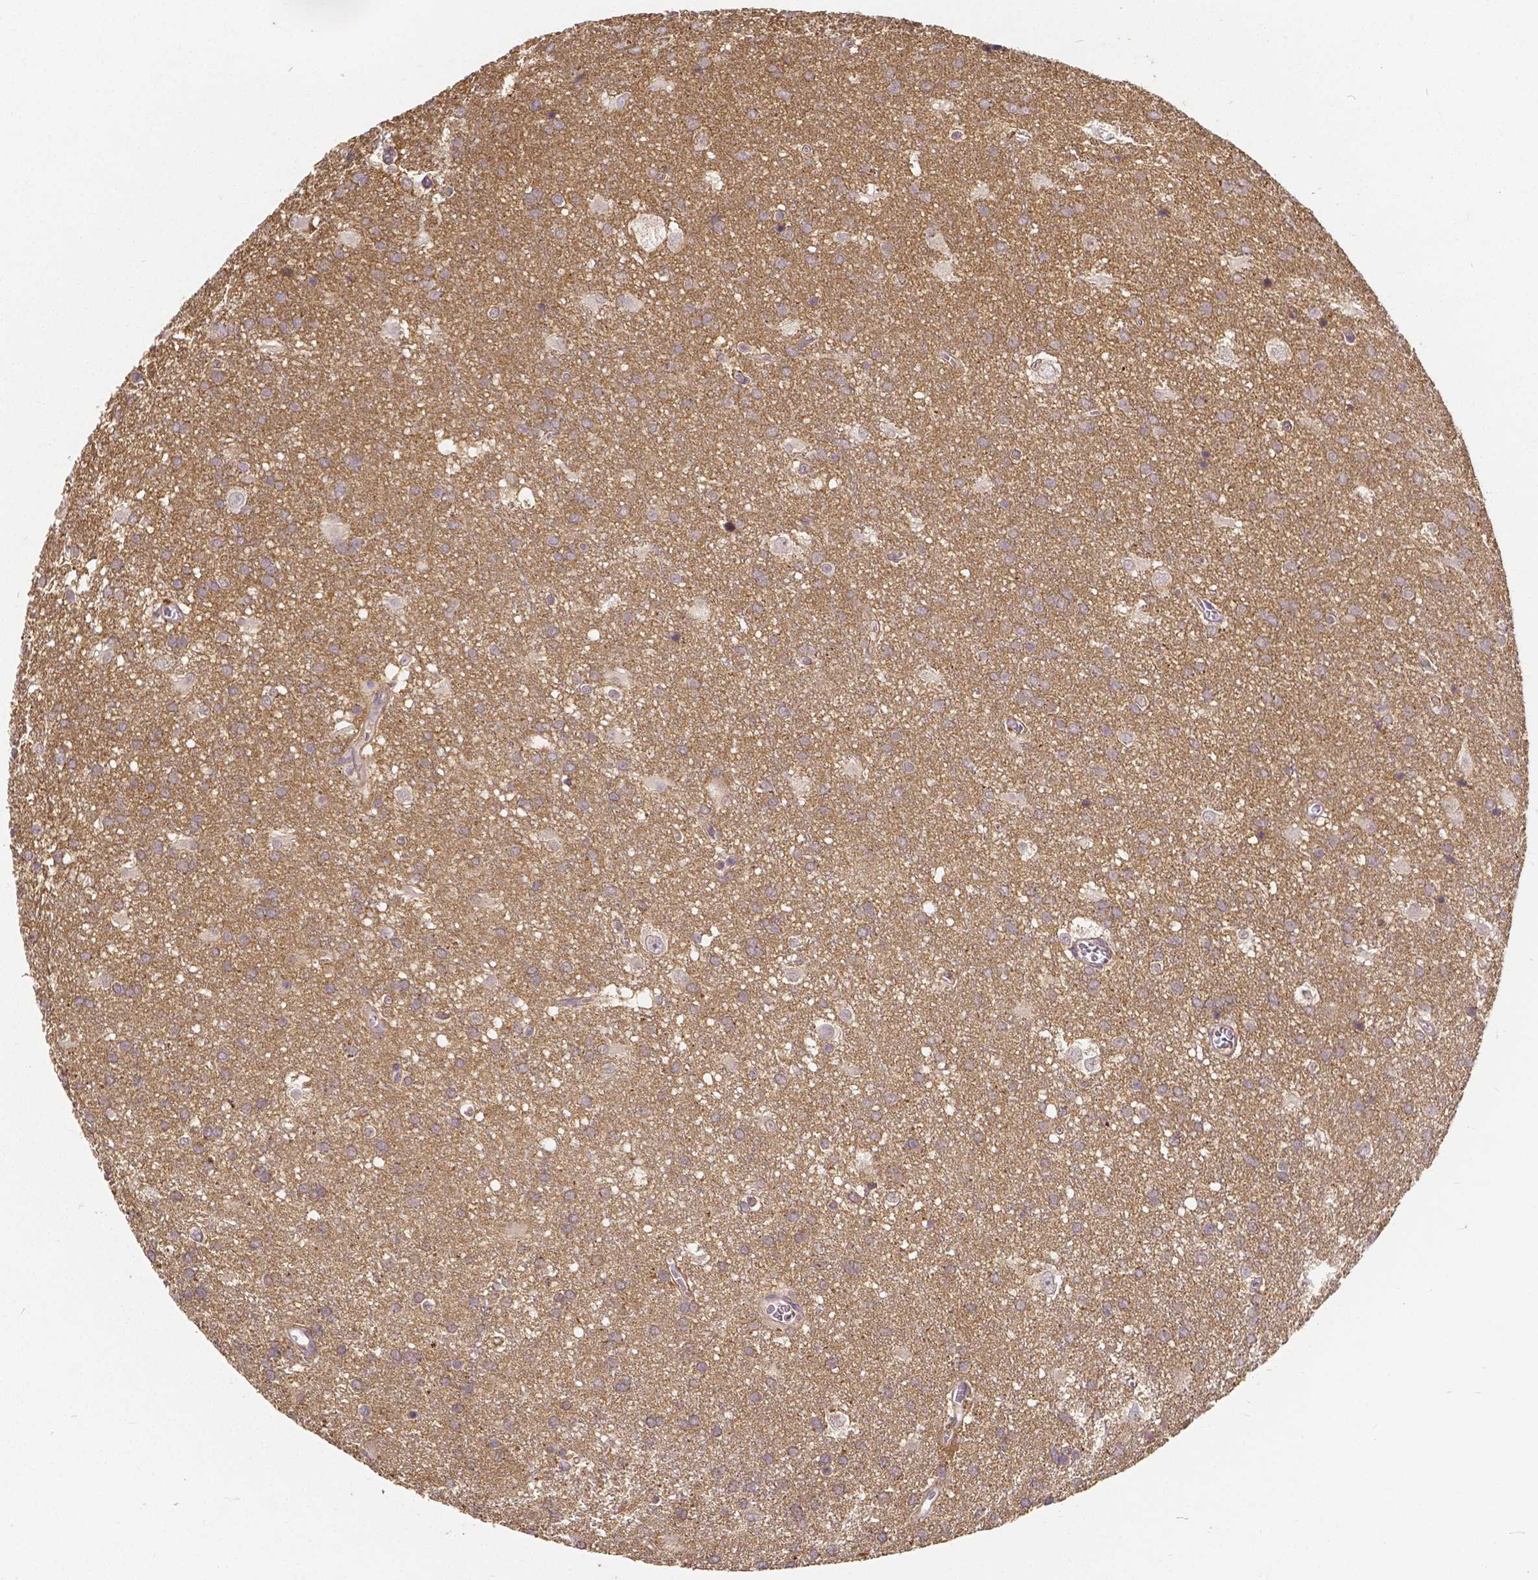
{"staining": {"intensity": "negative", "quantity": "none", "location": "none"}, "tissue": "glioma", "cell_type": "Tumor cells", "image_type": "cancer", "snomed": [{"axis": "morphology", "description": "Glioma, malignant, Low grade"}, {"axis": "topography", "description": "Brain"}], "caption": "DAB immunohistochemical staining of human glioma shows no significant staining in tumor cells.", "gene": "CTNNA2", "patient": {"sex": "male", "age": 66}}